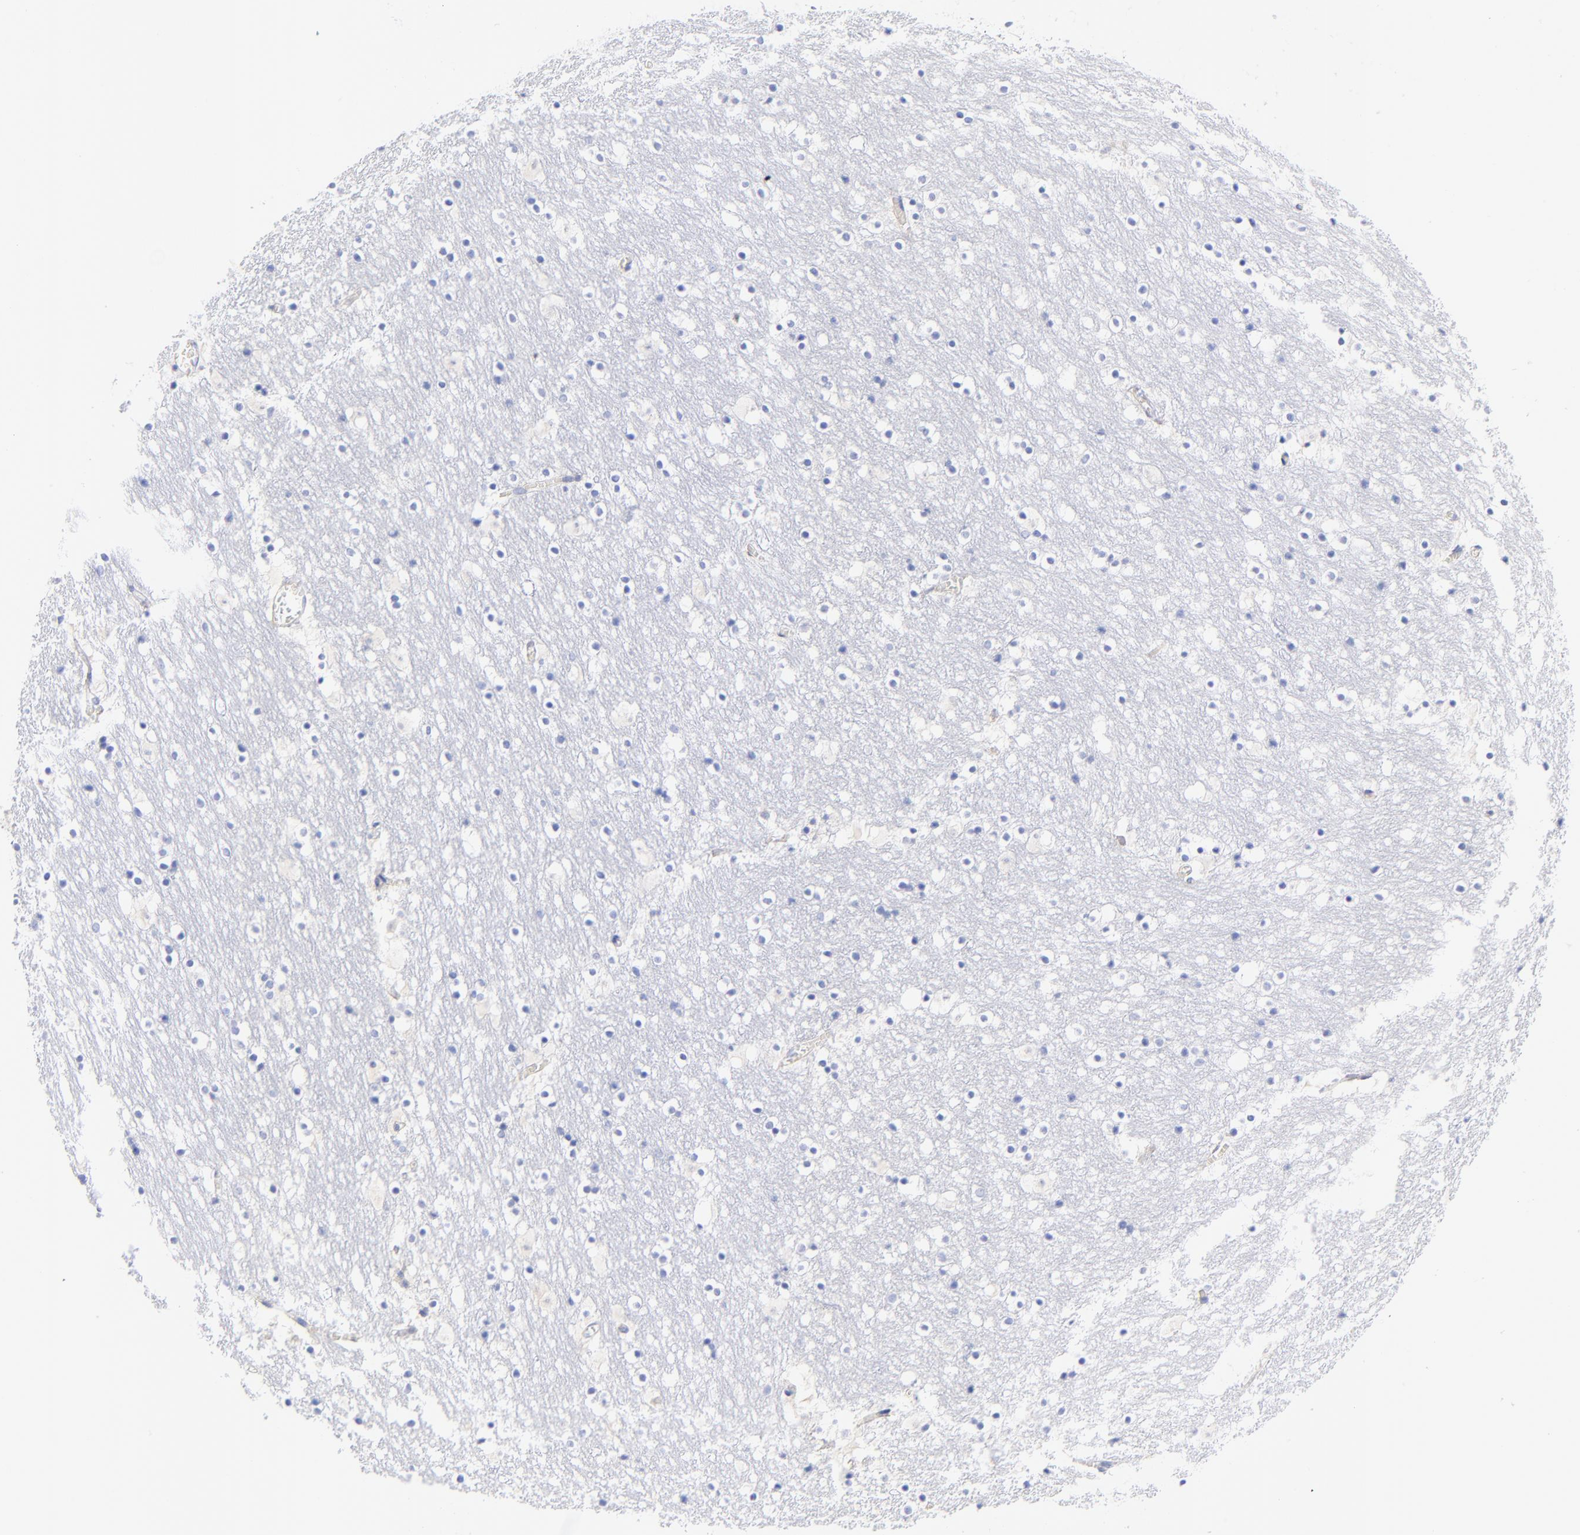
{"staining": {"intensity": "negative", "quantity": "none", "location": "none"}, "tissue": "caudate", "cell_type": "Glial cells", "image_type": "normal", "snomed": [{"axis": "morphology", "description": "Normal tissue, NOS"}, {"axis": "topography", "description": "Lateral ventricle wall"}], "caption": "This is an IHC photomicrograph of unremarkable human caudate. There is no staining in glial cells.", "gene": "C1QTNF6", "patient": {"sex": "male", "age": 45}}